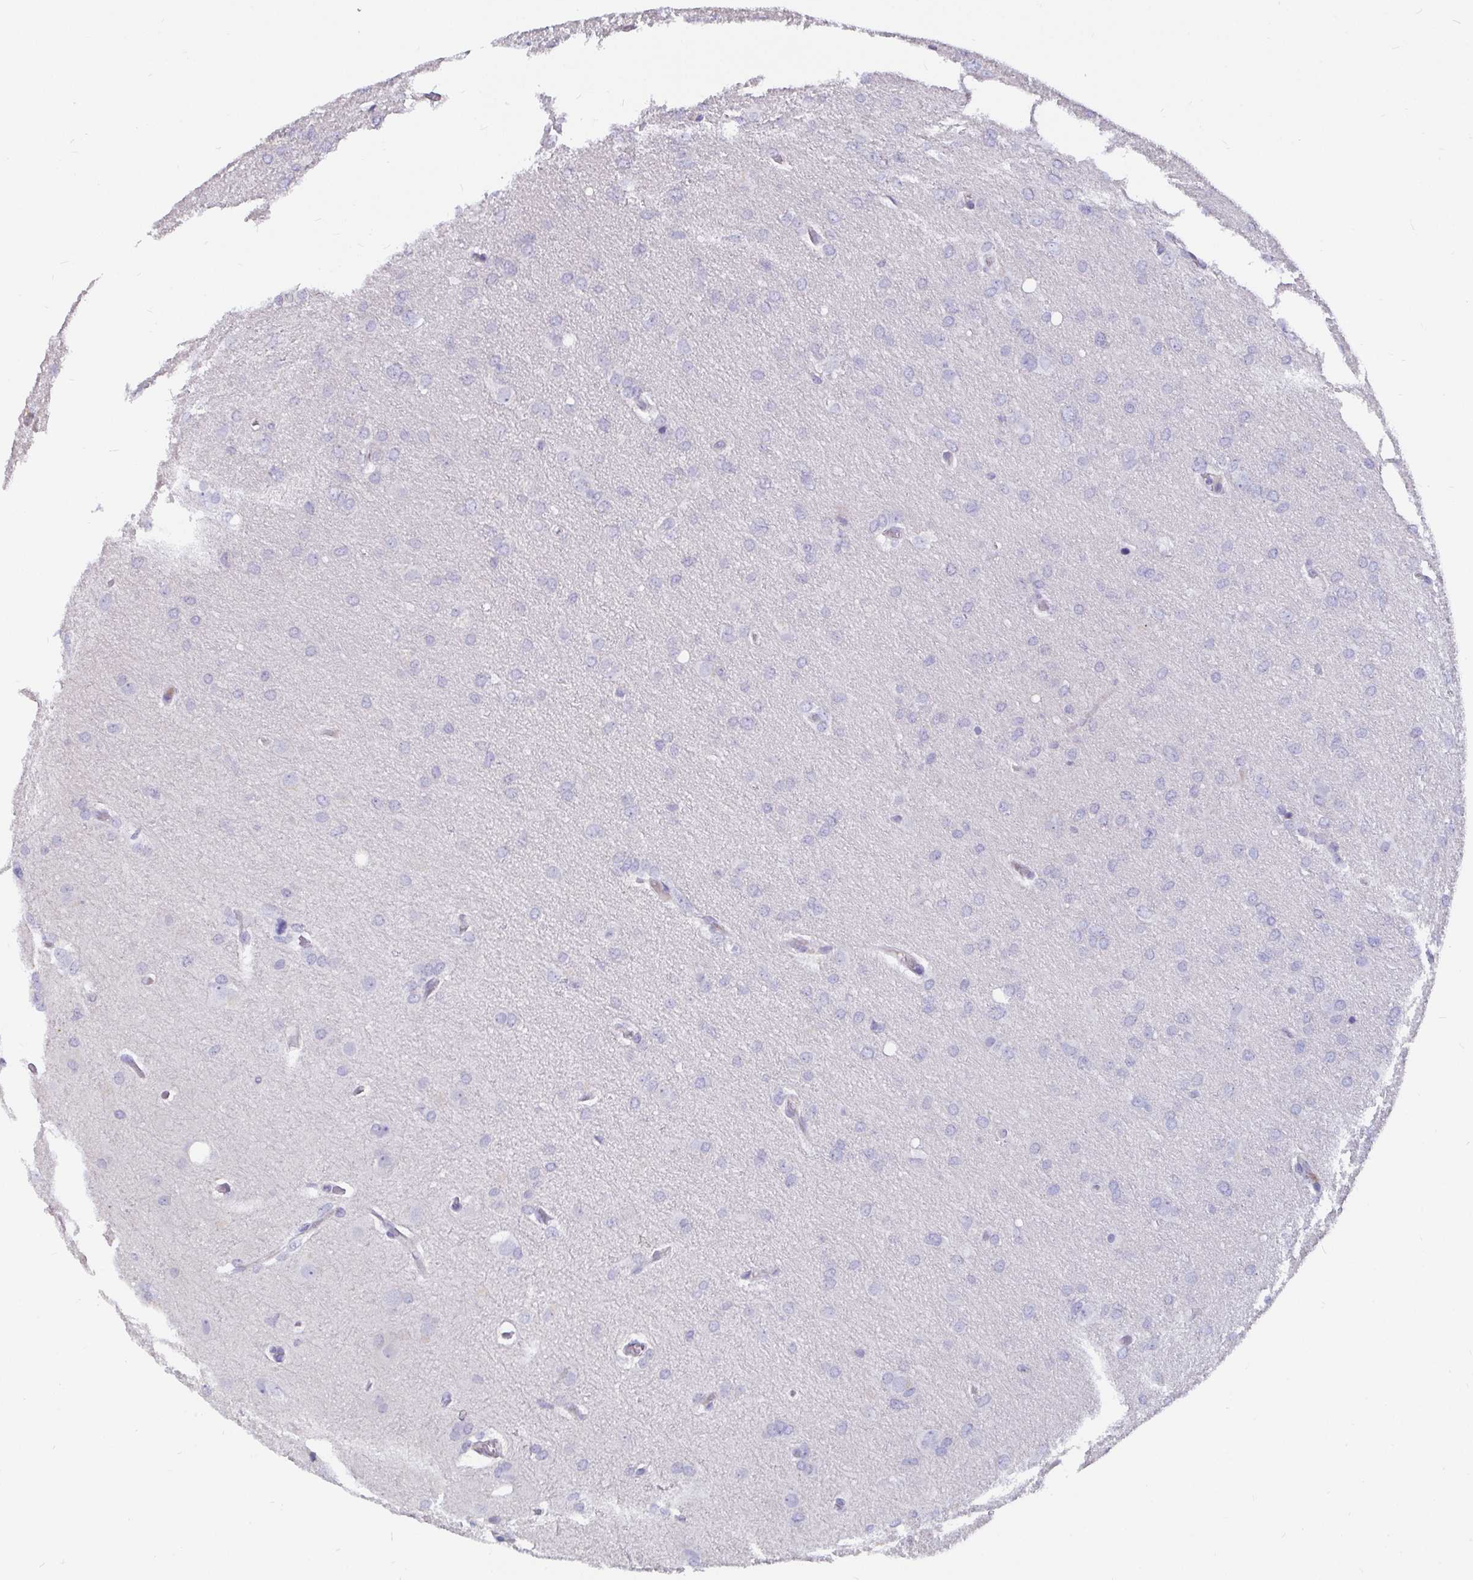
{"staining": {"intensity": "negative", "quantity": "none", "location": "none"}, "tissue": "glioma", "cell_type": "Tumor cells", "image_type": "cancer", "snomed": [{"axis": "morphology", "description": "Glioma, malignant, High grade"}, {"axis": "topography", "description": "Brain"}], "caption": "High power microscopy histopathology image of an immunohistochemistry (IHC) histopathology image of glioma, revealing no significant expression in tumor cells.", "gene": "ADAMTS6", "patient": {"sex": "male", "age": 53}}